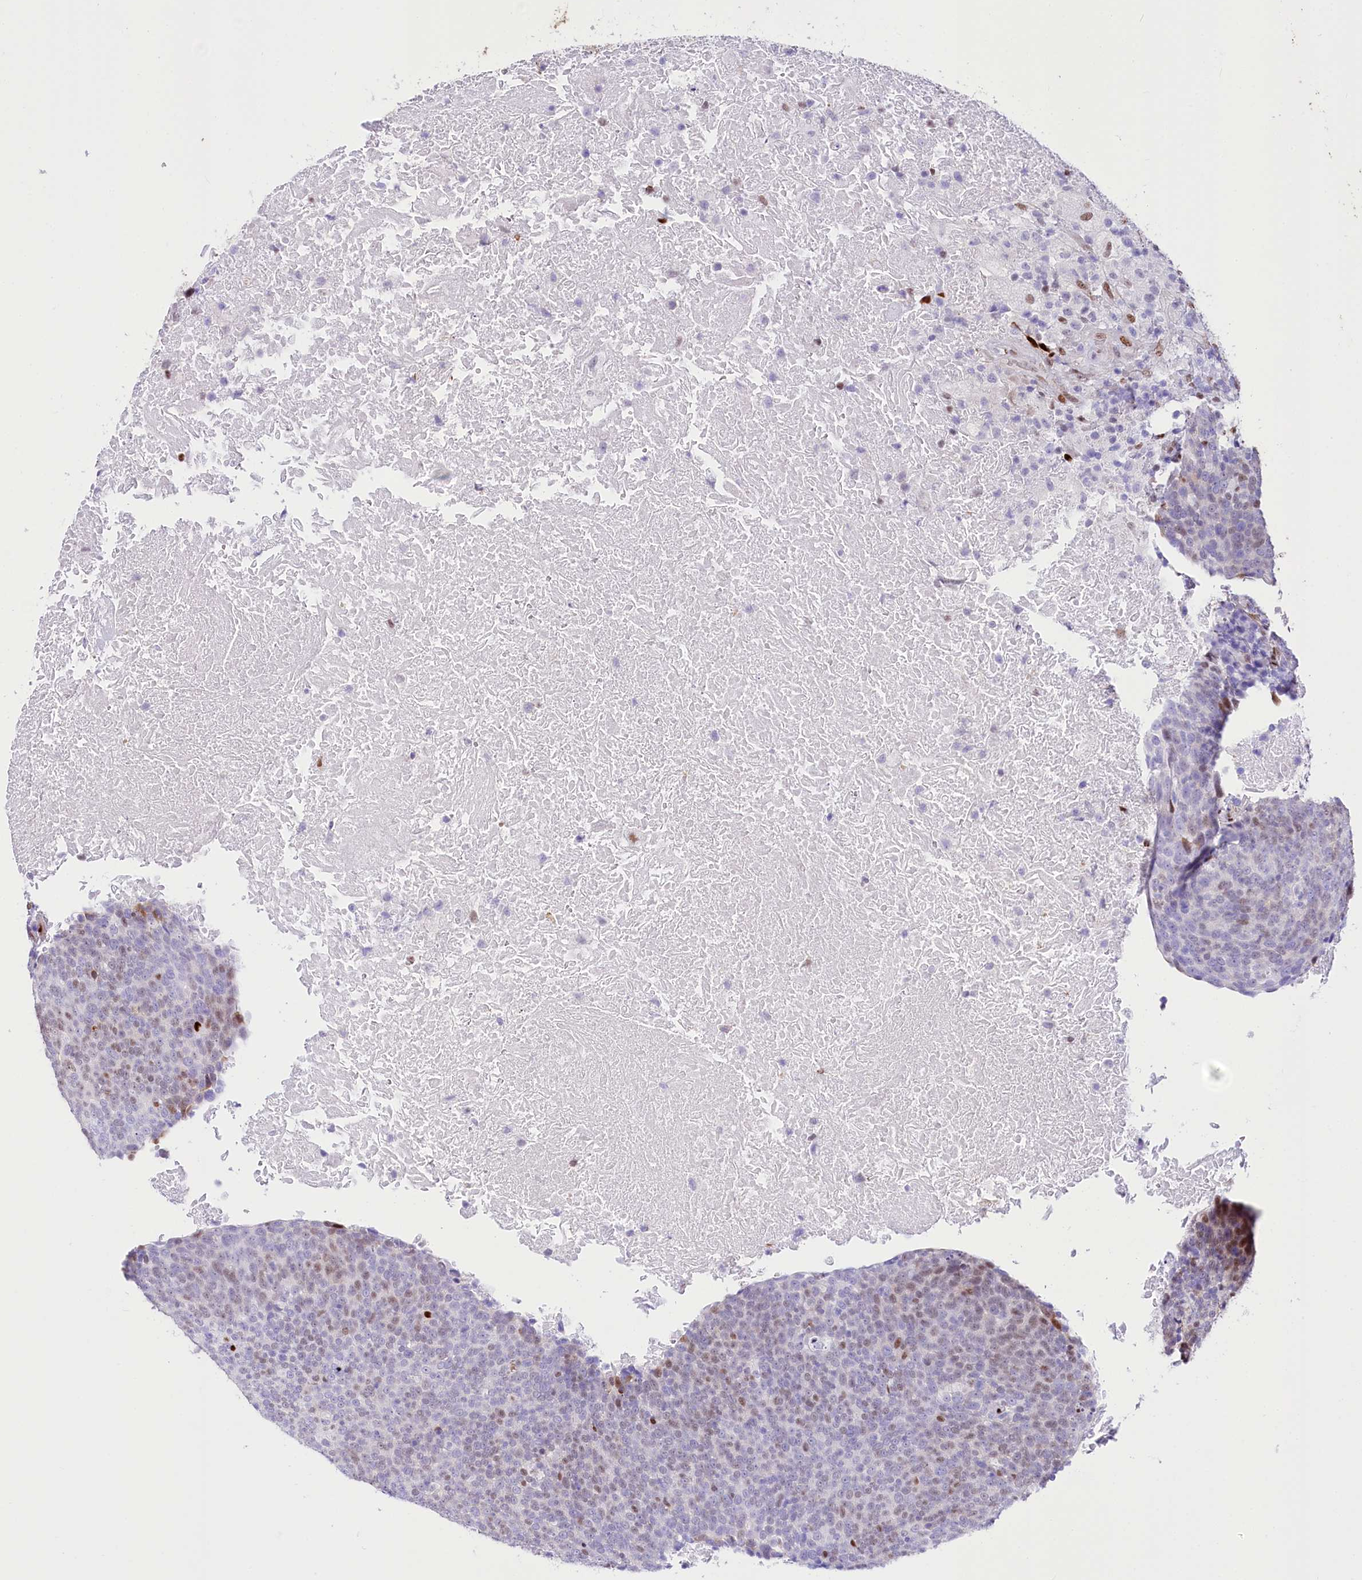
{"staining": {"intensity": "weak", "quantity": "<25%", "location": "nuclear"}, "tissue": "head and neck cancer", "cell_type": "Tumor cells", "image_type": "cancer", "snomed": [{"axis": "morphology", "description": "Squamous cell carcinoma, NOS"}, {"axis": "morphology", "description": "Squamous cell carcinoma, metastatic, NOS"}, {"axis": "topography", "description": "Lymph node"}, {"axis": "topography", "description": "Head-Neck"}], "caption": "Immunohistochemical staining of human head and neck metastatic squamous cell carcinoma exhibits no significant expression in tumor cells.", "gene": "PTMS", "patient": {"sex": "male", "age": 62}}